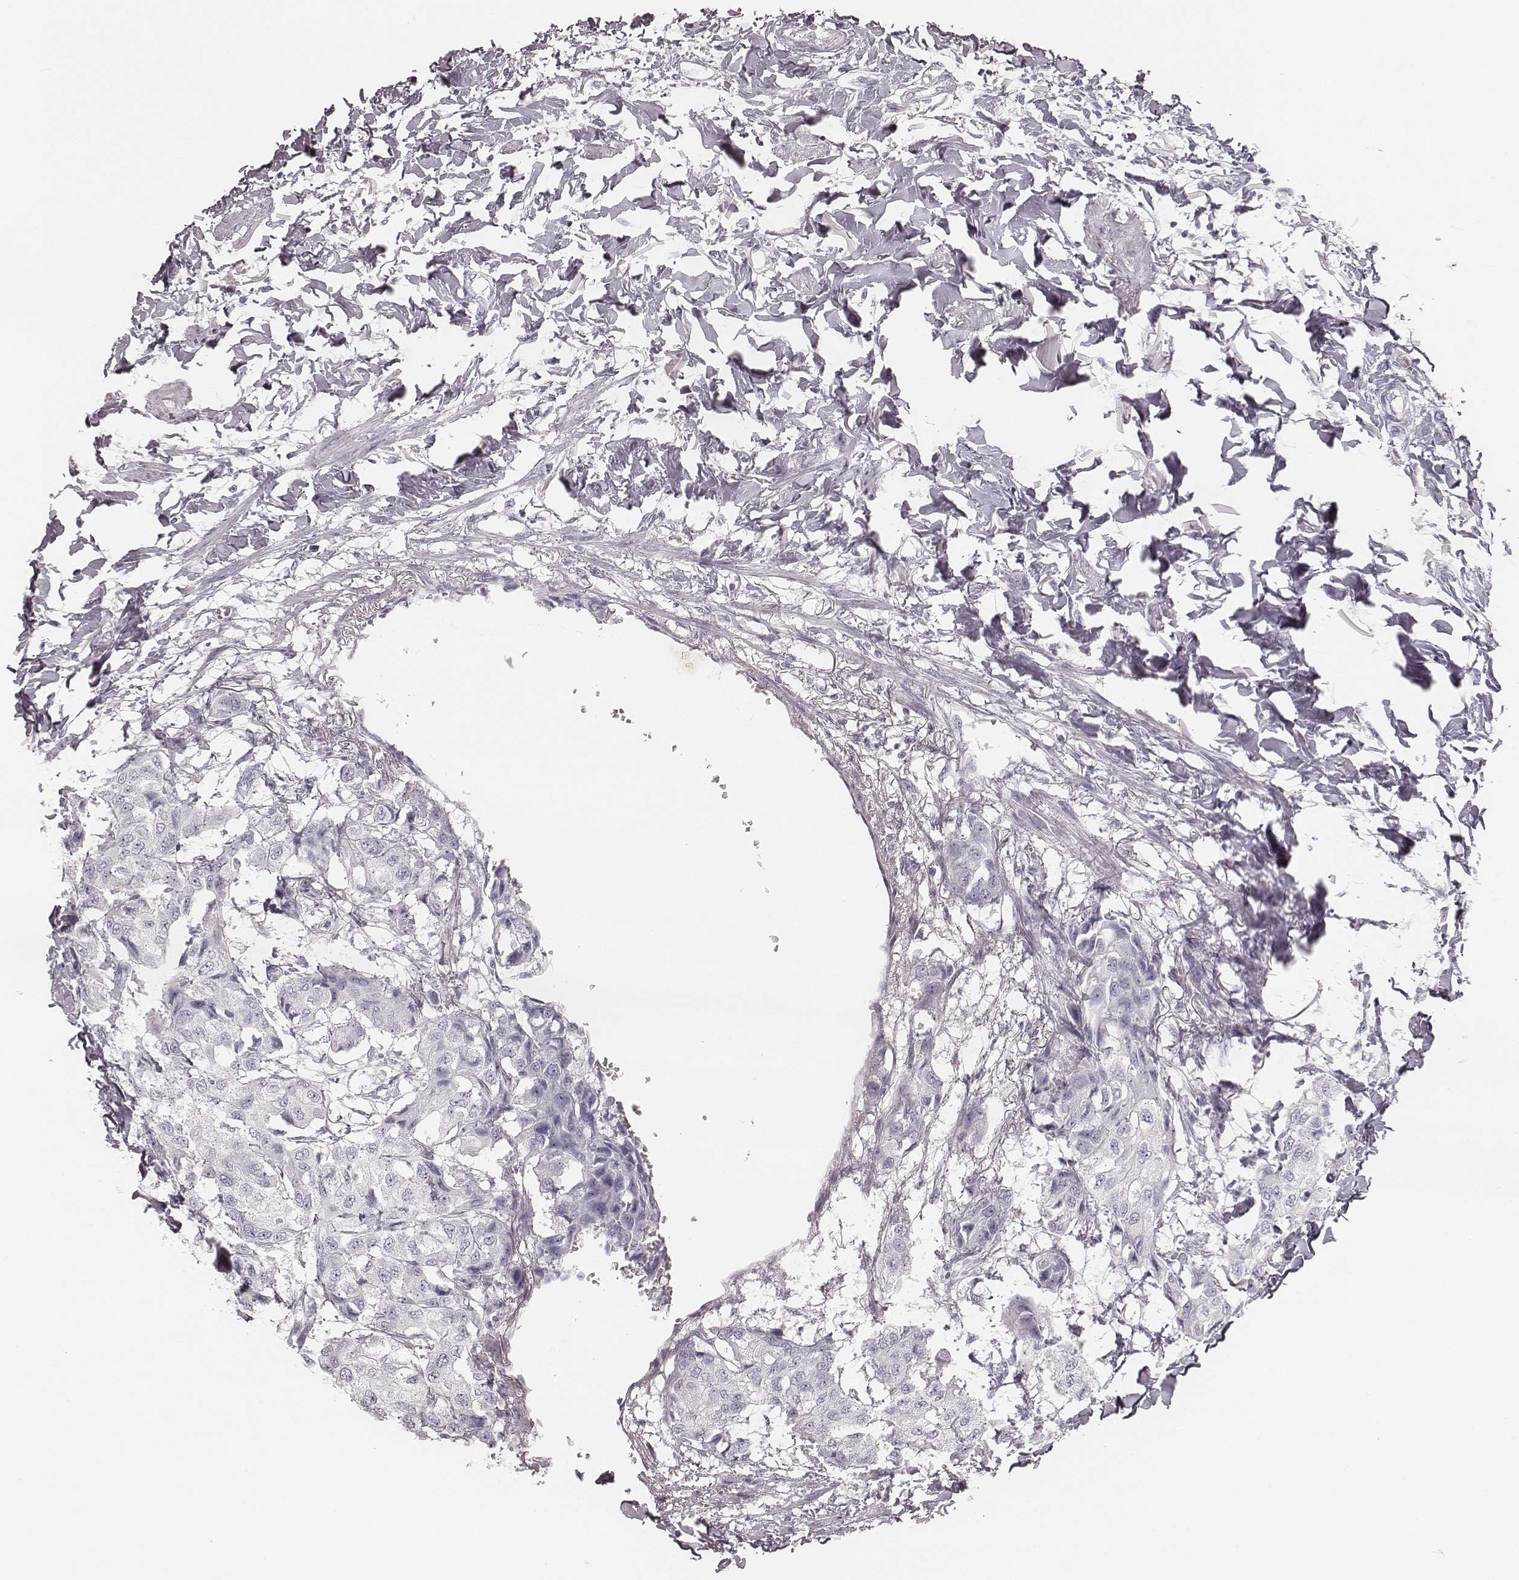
{"staining": {"intensity": "negative", "quantity": "none", "location": "none"}, "tissue": "breast cancer", "cell_type": "Tumor cells", "image_type": "cancer", "snomed": [{"axis": "morphology", "description": "Duct carcinoma"}, {"axis": "topography", "description": "Breast"}], "caption": "There is no significant positivity in tumor cells of intraductal carcinoma (breast). (DAB (3,3'-diaminobenzidine) immunohistochemistry, high magnification).", "gene": "KRT82", "patient": {"sex": "female", "age": 80}}